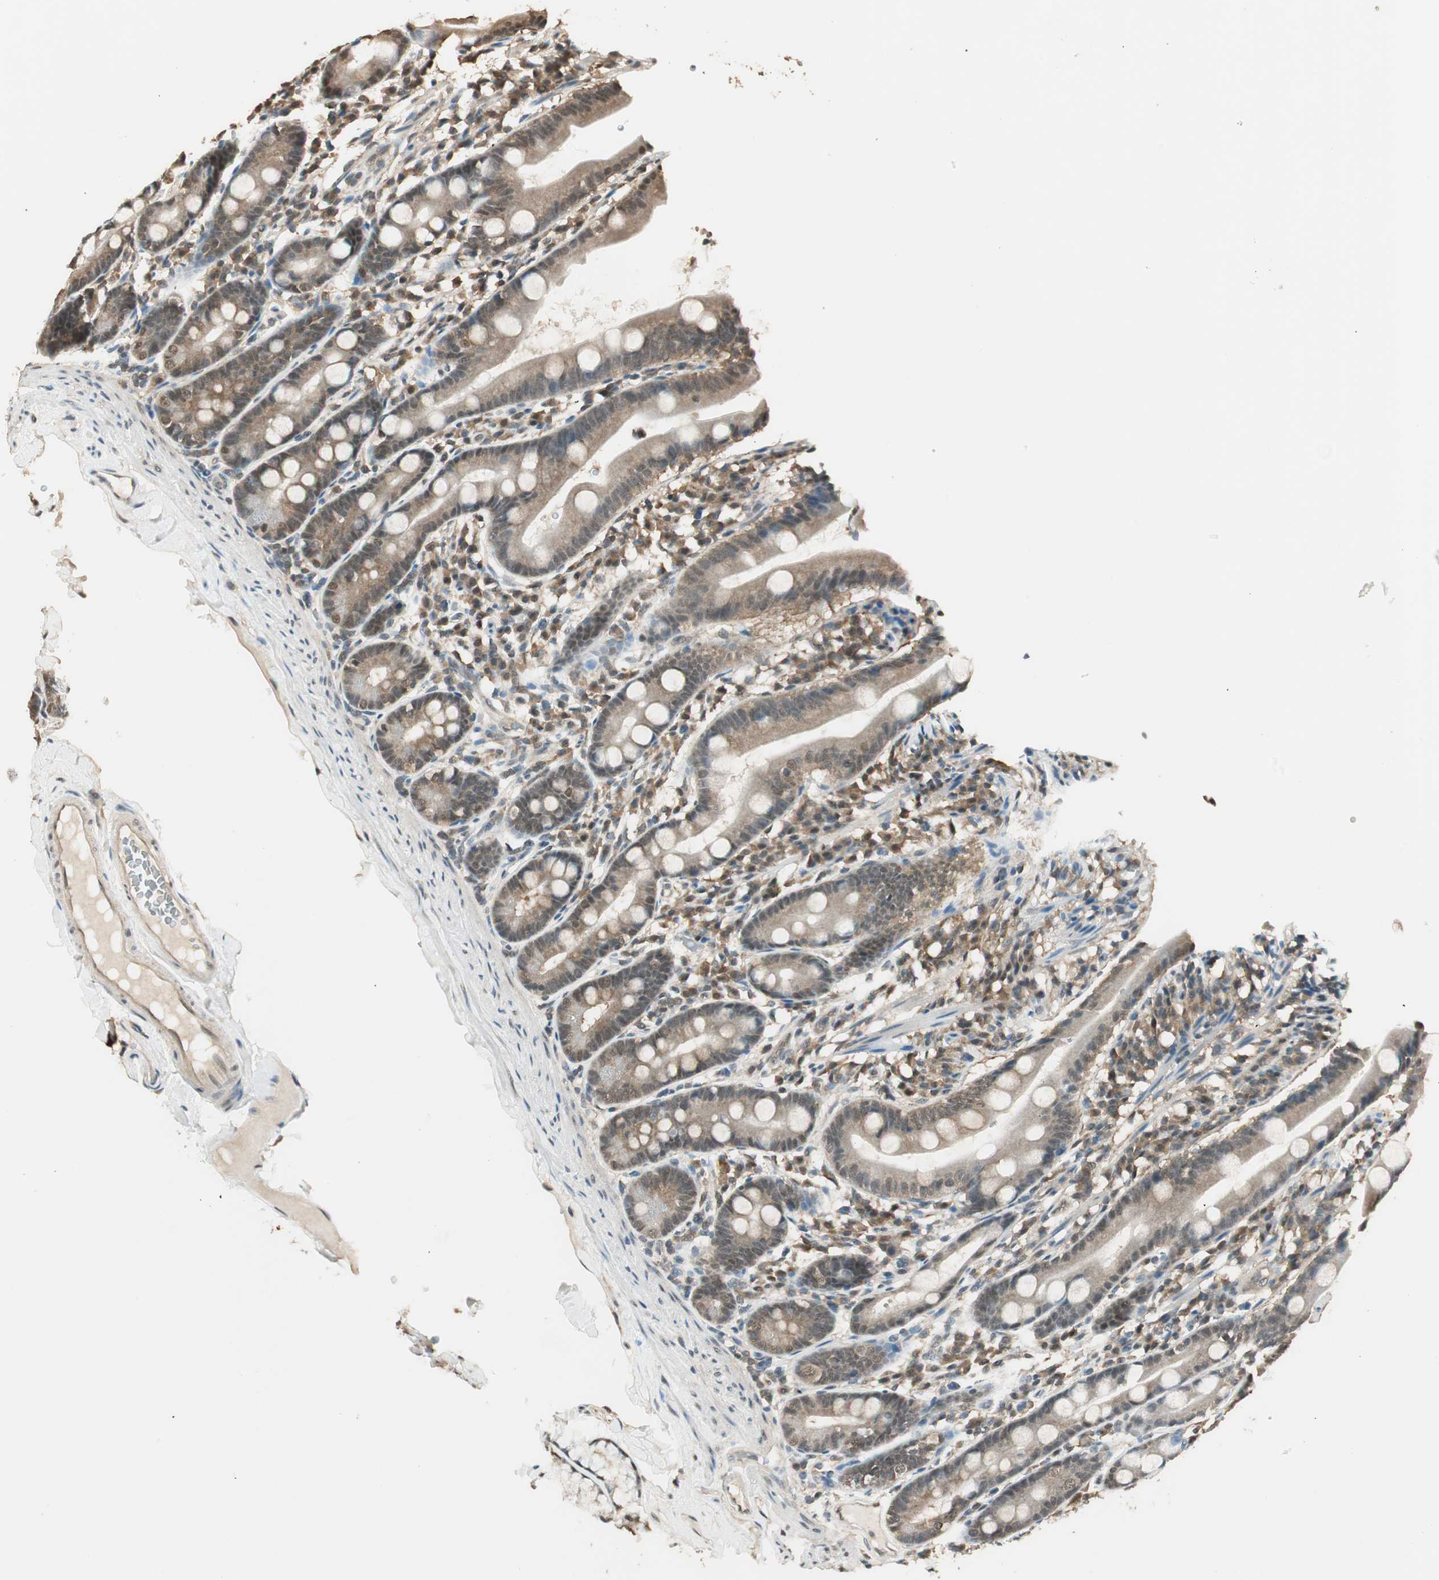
{"staining": {"intensity": "weak", "quantity": "25%-75%", "location": "cytoplasmic/membranous,nuclear"}, "tissue": "duodenum", "cell_type": "Glandular cells", "image_type": "normal", "snomed": [{"axis": "morphology", "description": "Normal tissue, NOS"}, {"axis": "topography", "description": "Duodenum"}], "caption": "Weak cytoplasmic/membranous,nuclear protein staining is appreciated in approximately 25%-75% of glandular cells in duodenum.", "gene": "USP5", "patient": {"sex": "male", "age": 50}}